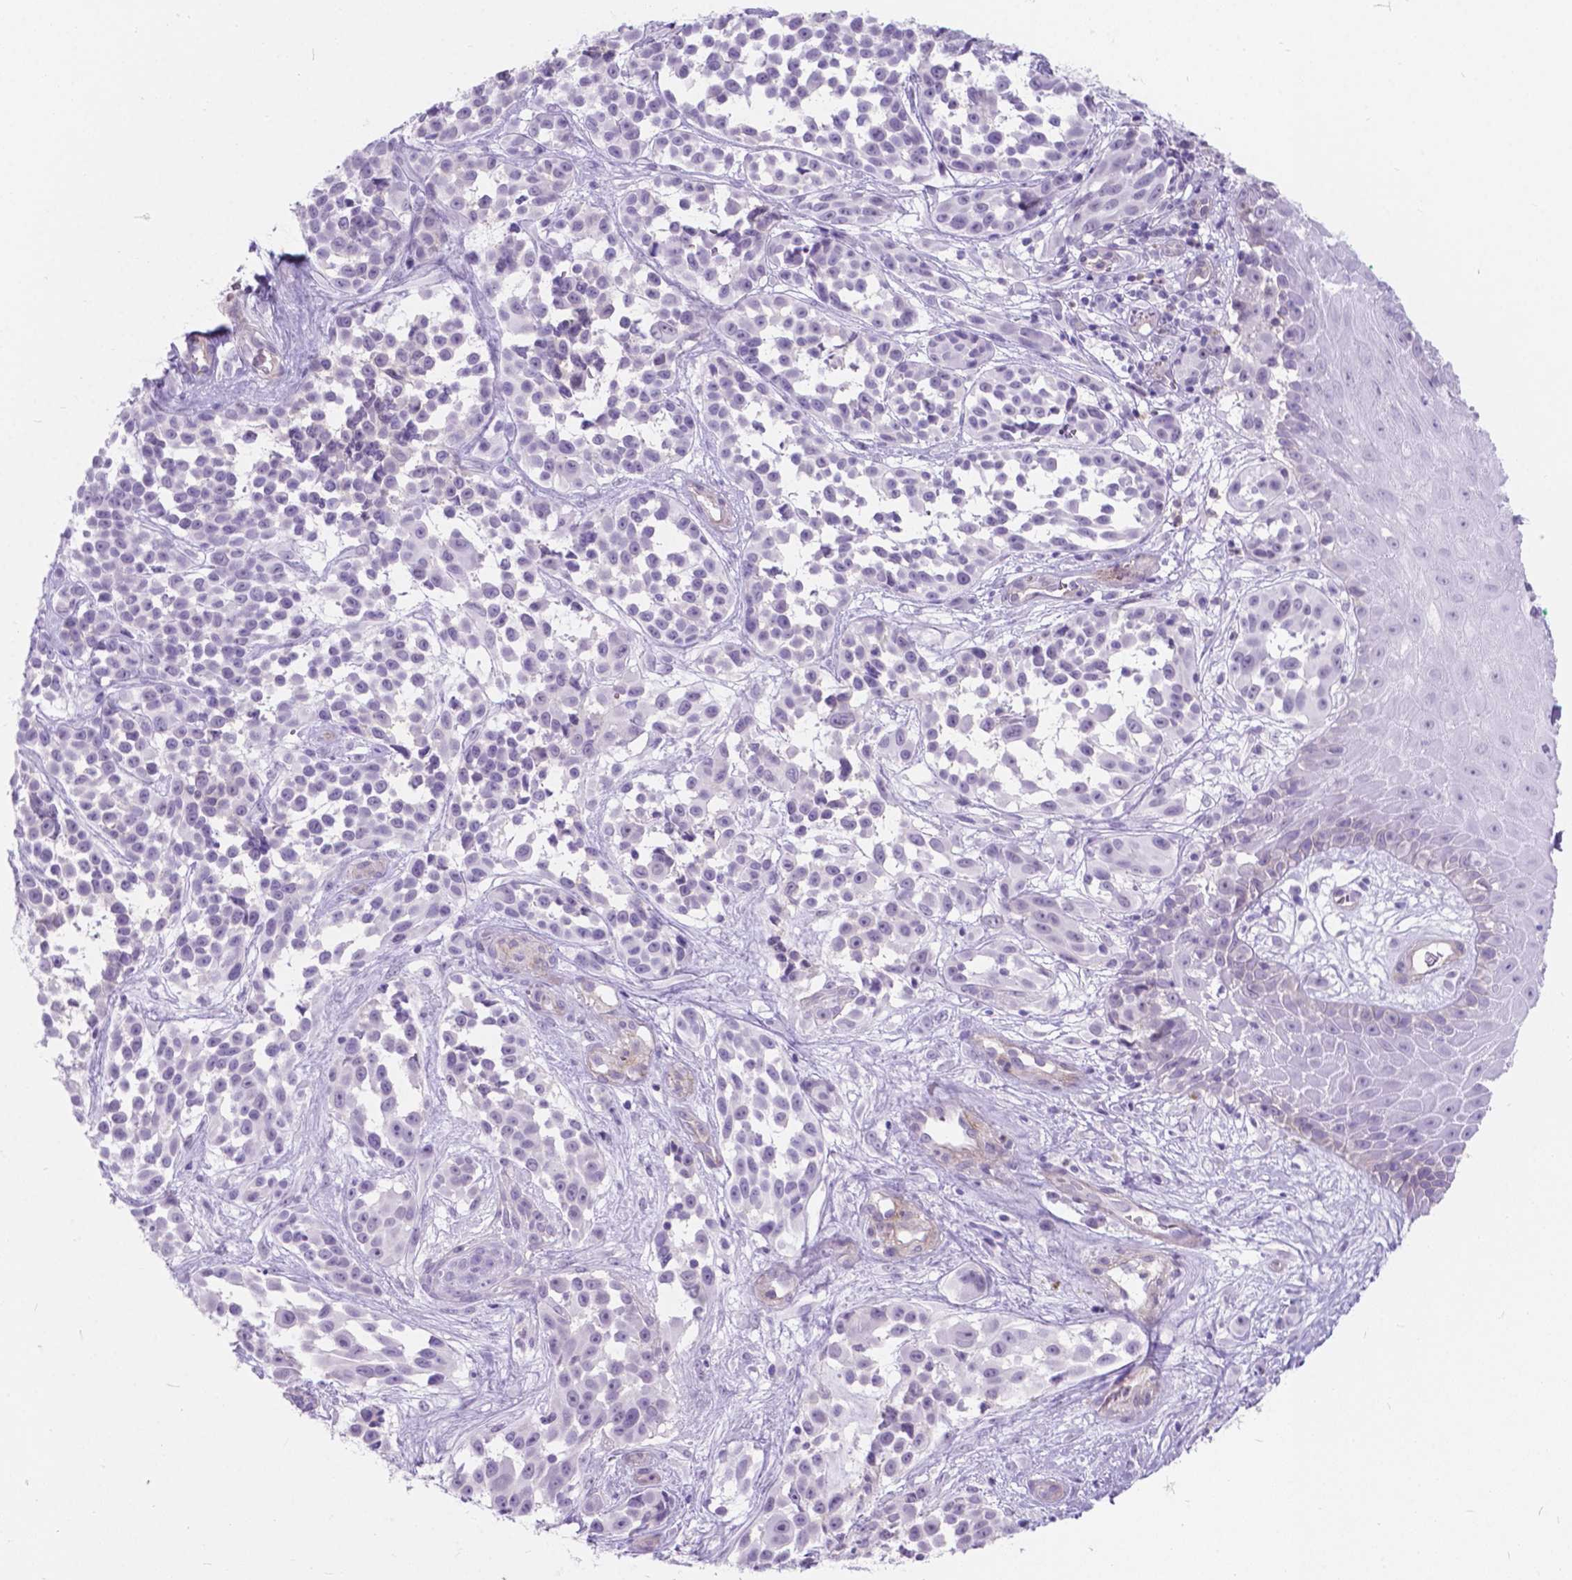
{"staining": {"intensity": "negative", "quantity": "none", "location": "none"}, "tissue": "melanoma", "cell_type": "Tumor cells", "image_type": "cancer", "snomed": [{"axis": "morphology", "description": "Malignant melanoma, NOS"}, {"axis": "topography", "description": "Skin"}], "caption": "IHC image of neoplastic tissue: human malignant melanoma stained with DAB shows no significant protein expression in tumor cells. The staining is performed using DAB brown chromogen with nuclei counter-stained in using hematoxylin.", "gene": "KIAA0040", "patient": {"sex": "female", "age": 88}}